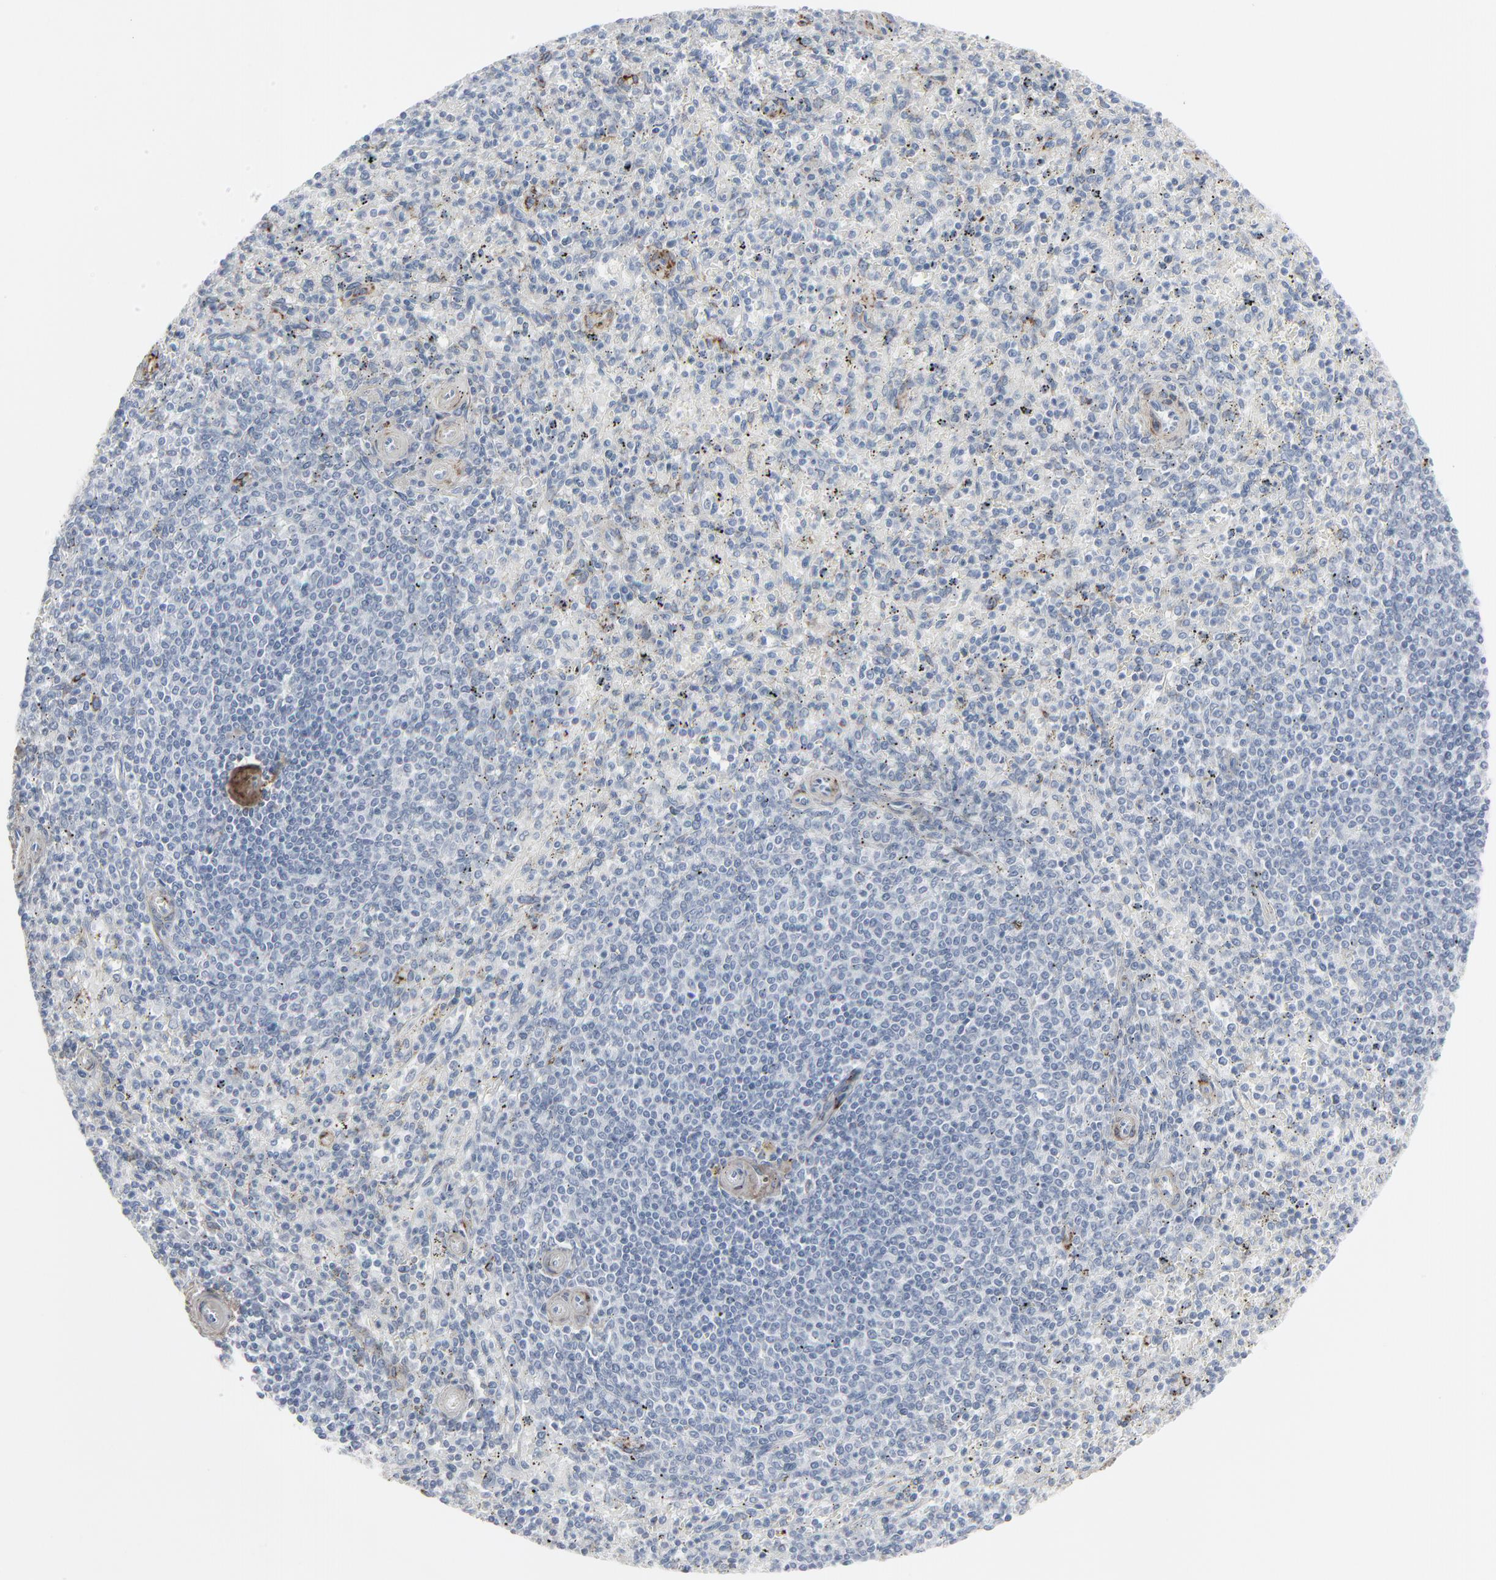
{"staining": {"intensity": "negative", "quantity": "none", "location": "none"}, "tissue": "spleen", "cell_type": "Cells in red pulp", "image_type": "normal", "snomed": [{"axis": "morphology", "description": "Normal tissue, NOS"}, {"axis": "topography", "description": "Spleen"}], "caption": "A histopathology image of human spleen is negative for staining in cells in red pulp. (Stains: DAB (3,3'-diaminobenzidine) immunohistochemistry (IHC) with hematoxylin counter stain, Microscopy: brightfield microscopy at high magnification).", "gene": "BGN", "patient": {"sex": "male", "age": 72}}